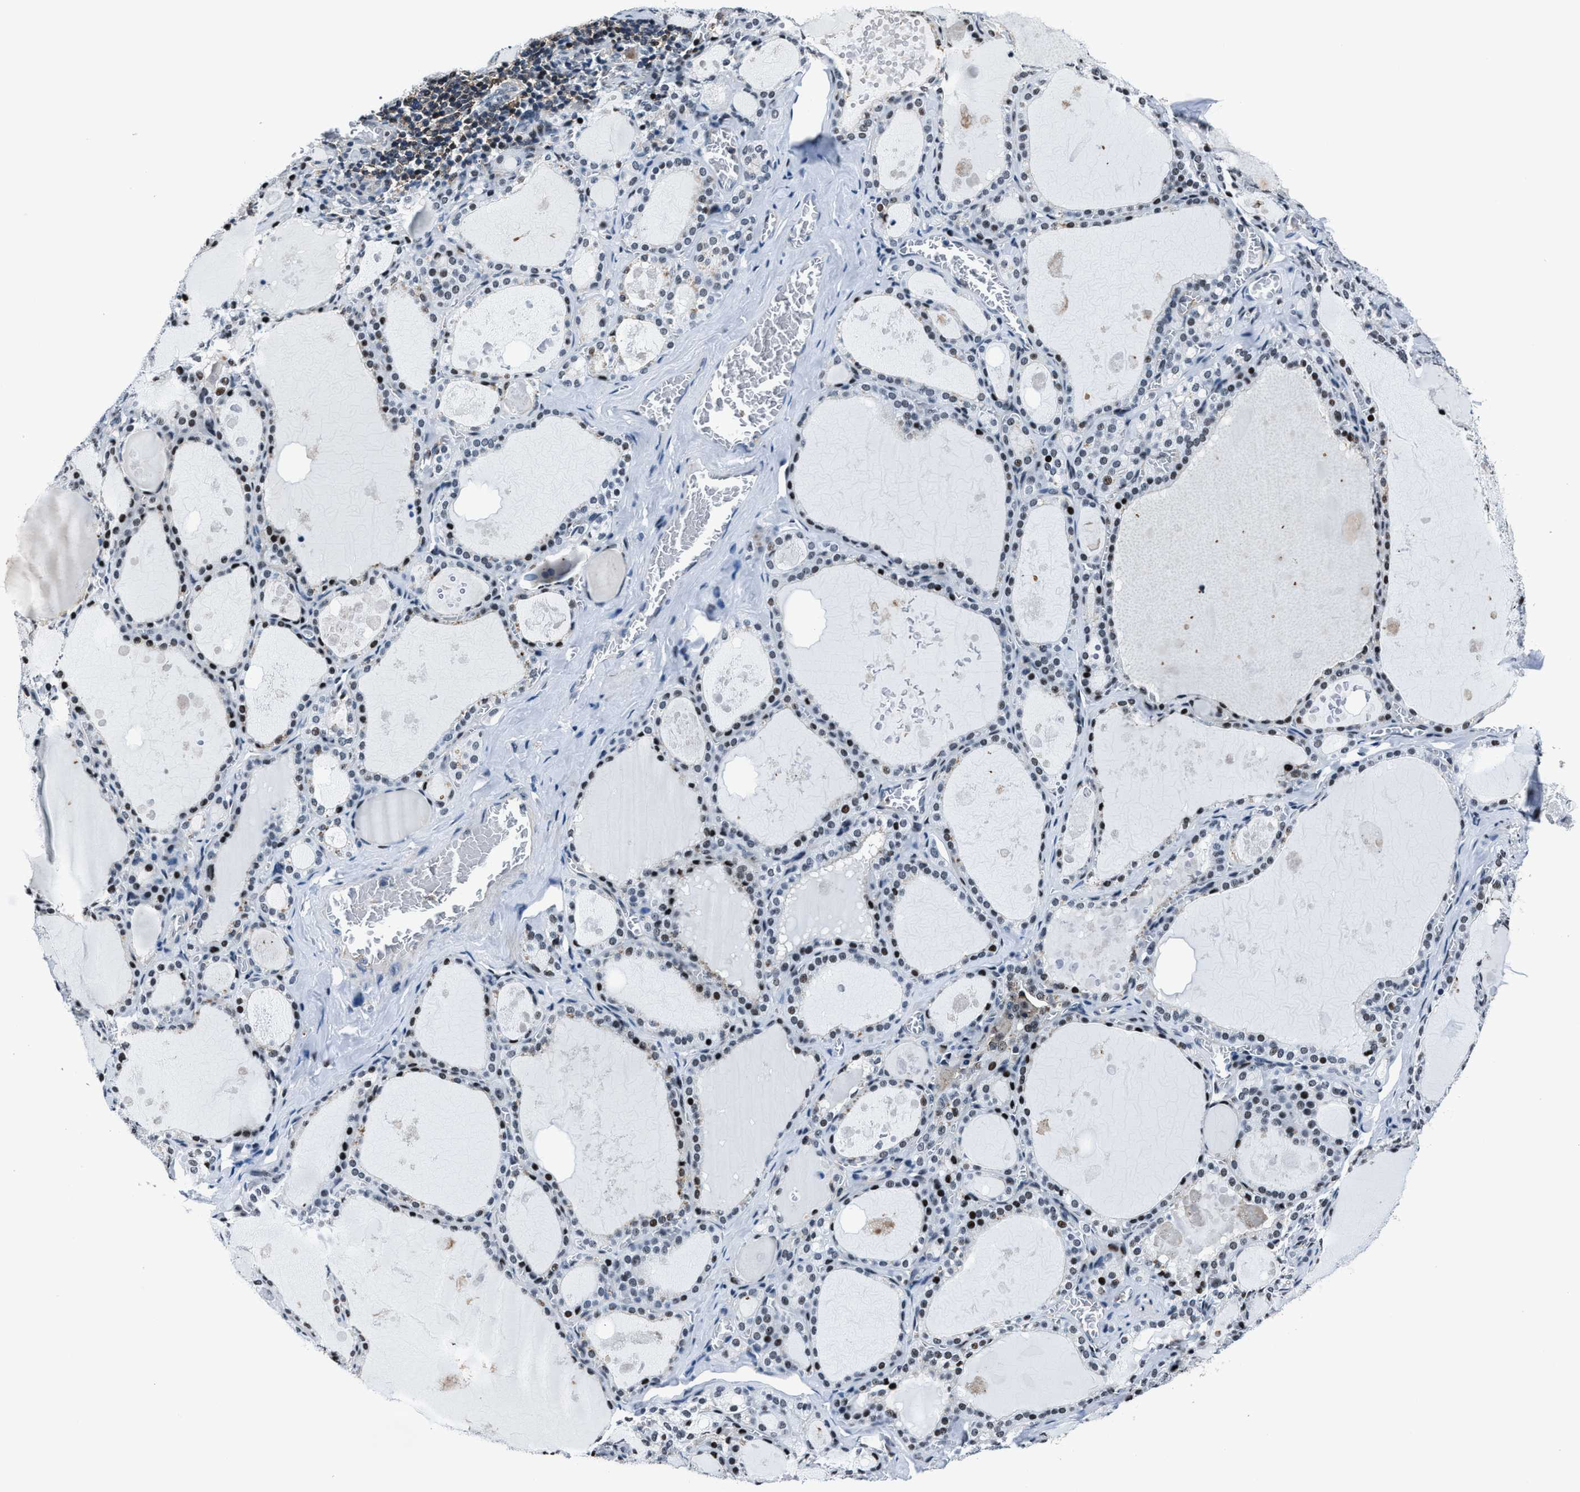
{"staining": {"intensity": "moderate", "quantity": "<25%", "location": "nuclear"}, "tissue": "thyroid gland", "cell_type": "Glandular cells", "image_type": "normal", "snomed": [{"axis": "morphology", "description": "Normal tissue, NOS"}, {"axis": "topography", "description": "Thyroid gland"}], "caption": "Glandular cells demonstrate moderate nuclear positivity in approximately <25% of cells in benign thyroid gland. The staining is performed using DAB brown chromogen to label protein expression. The nuclei are counter-stained blue using hematoxylin.", "gene": "PPIE", "patient": {"sex": "male", "age": 56}}